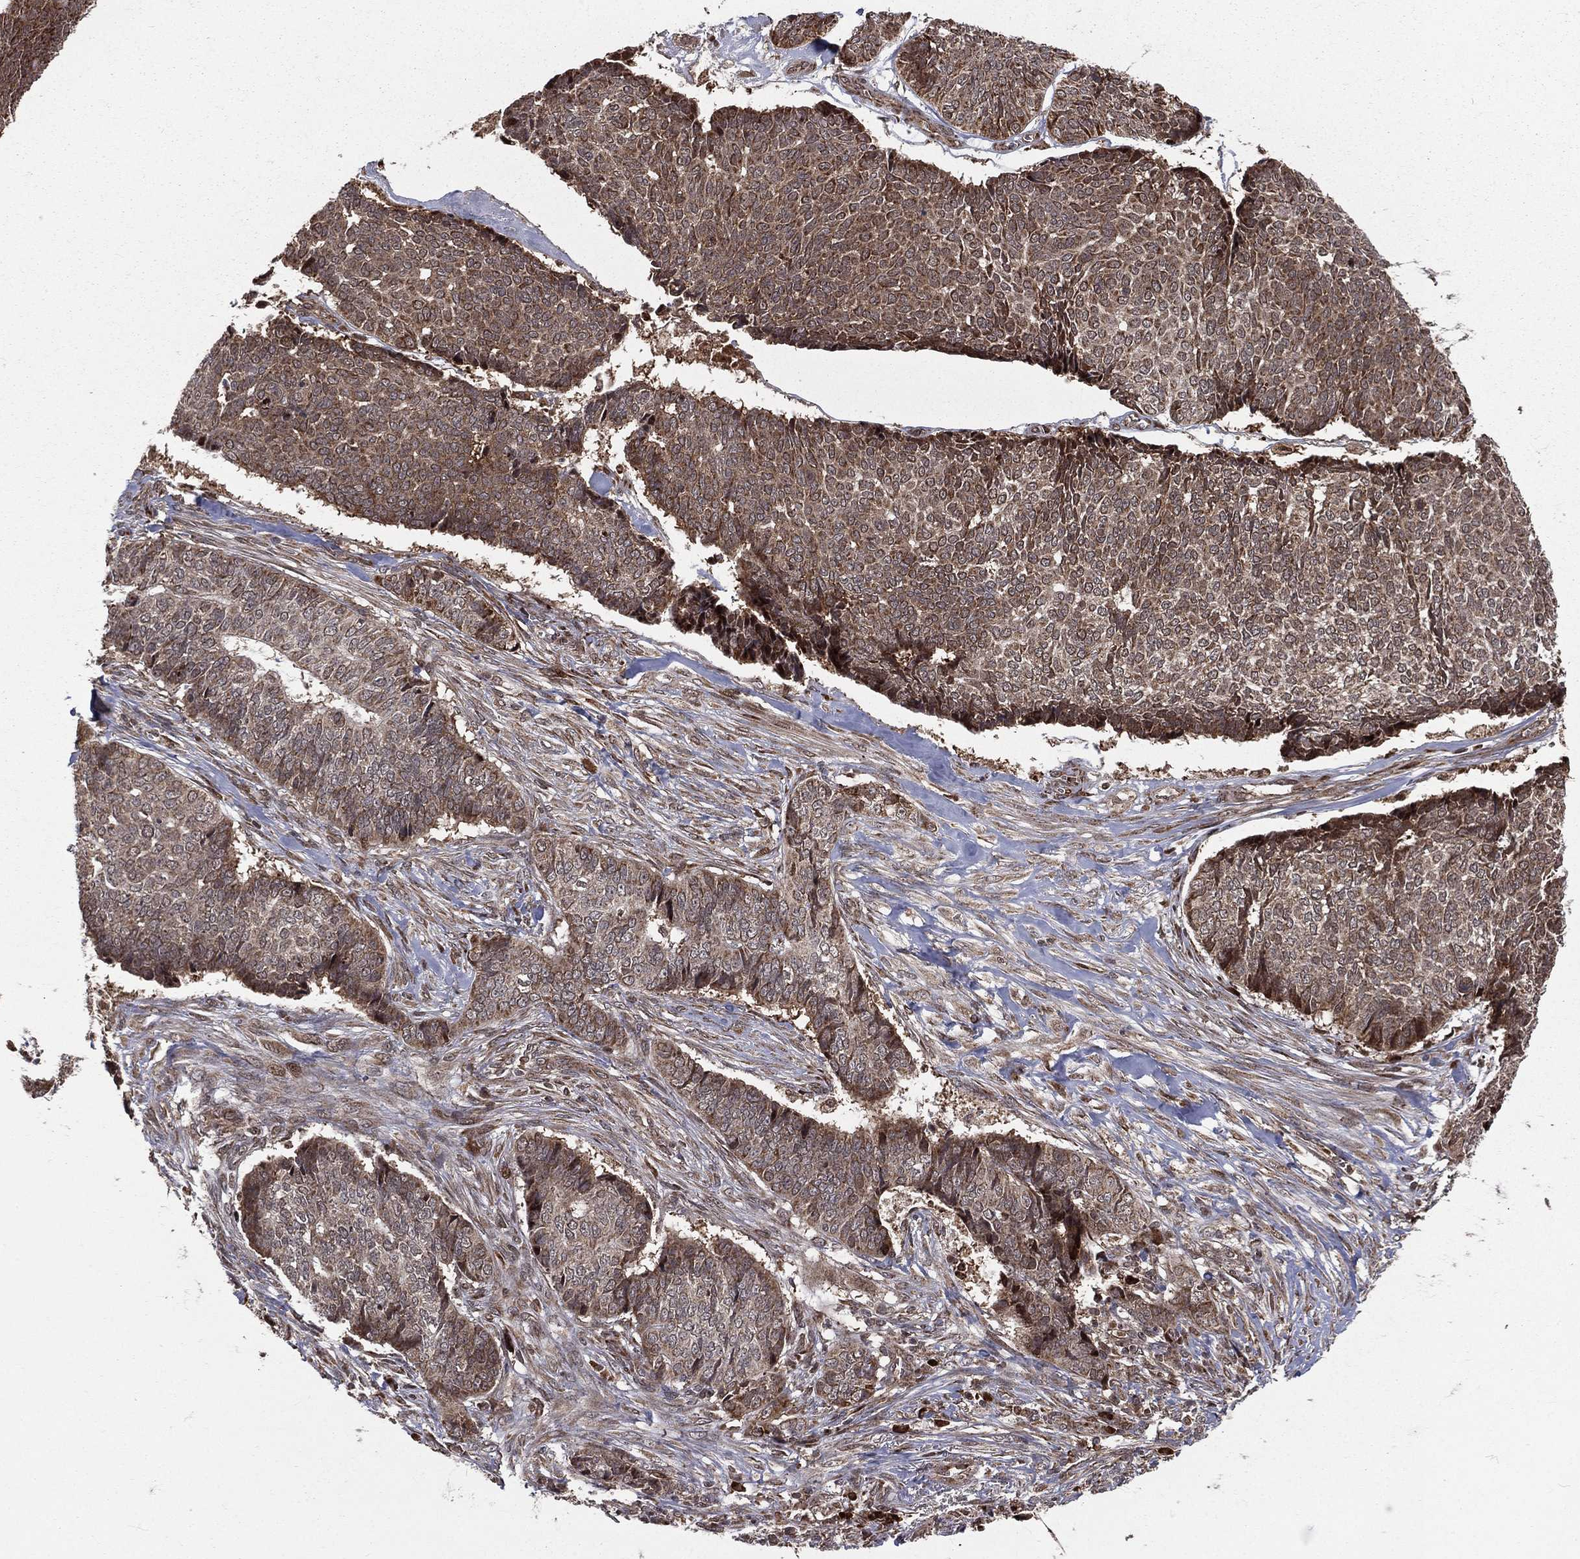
{"staining": {"intensity": "moderate", "quantity": "25%-75%", "location": "cytoplasmic/membranous"}, "tissue": "skin cancer", "cell_type": "Tumor cells", "image_type": "cancer", "snomed": [{"axis": "morphology", "description": "Basal cell carcinoma"}, {"axis": "topography", "description": "Skin"}], "caption": "Skin basal cell carcinoma stained with DAB (3,3'-diaminobenzidine) IHC displays medium levels of moderate cytoplasmic/membranous staining in approximately 25%-75% of tumor cells.", "gene": "MDM2", "patient": {"sex": "male", "age": 86}}